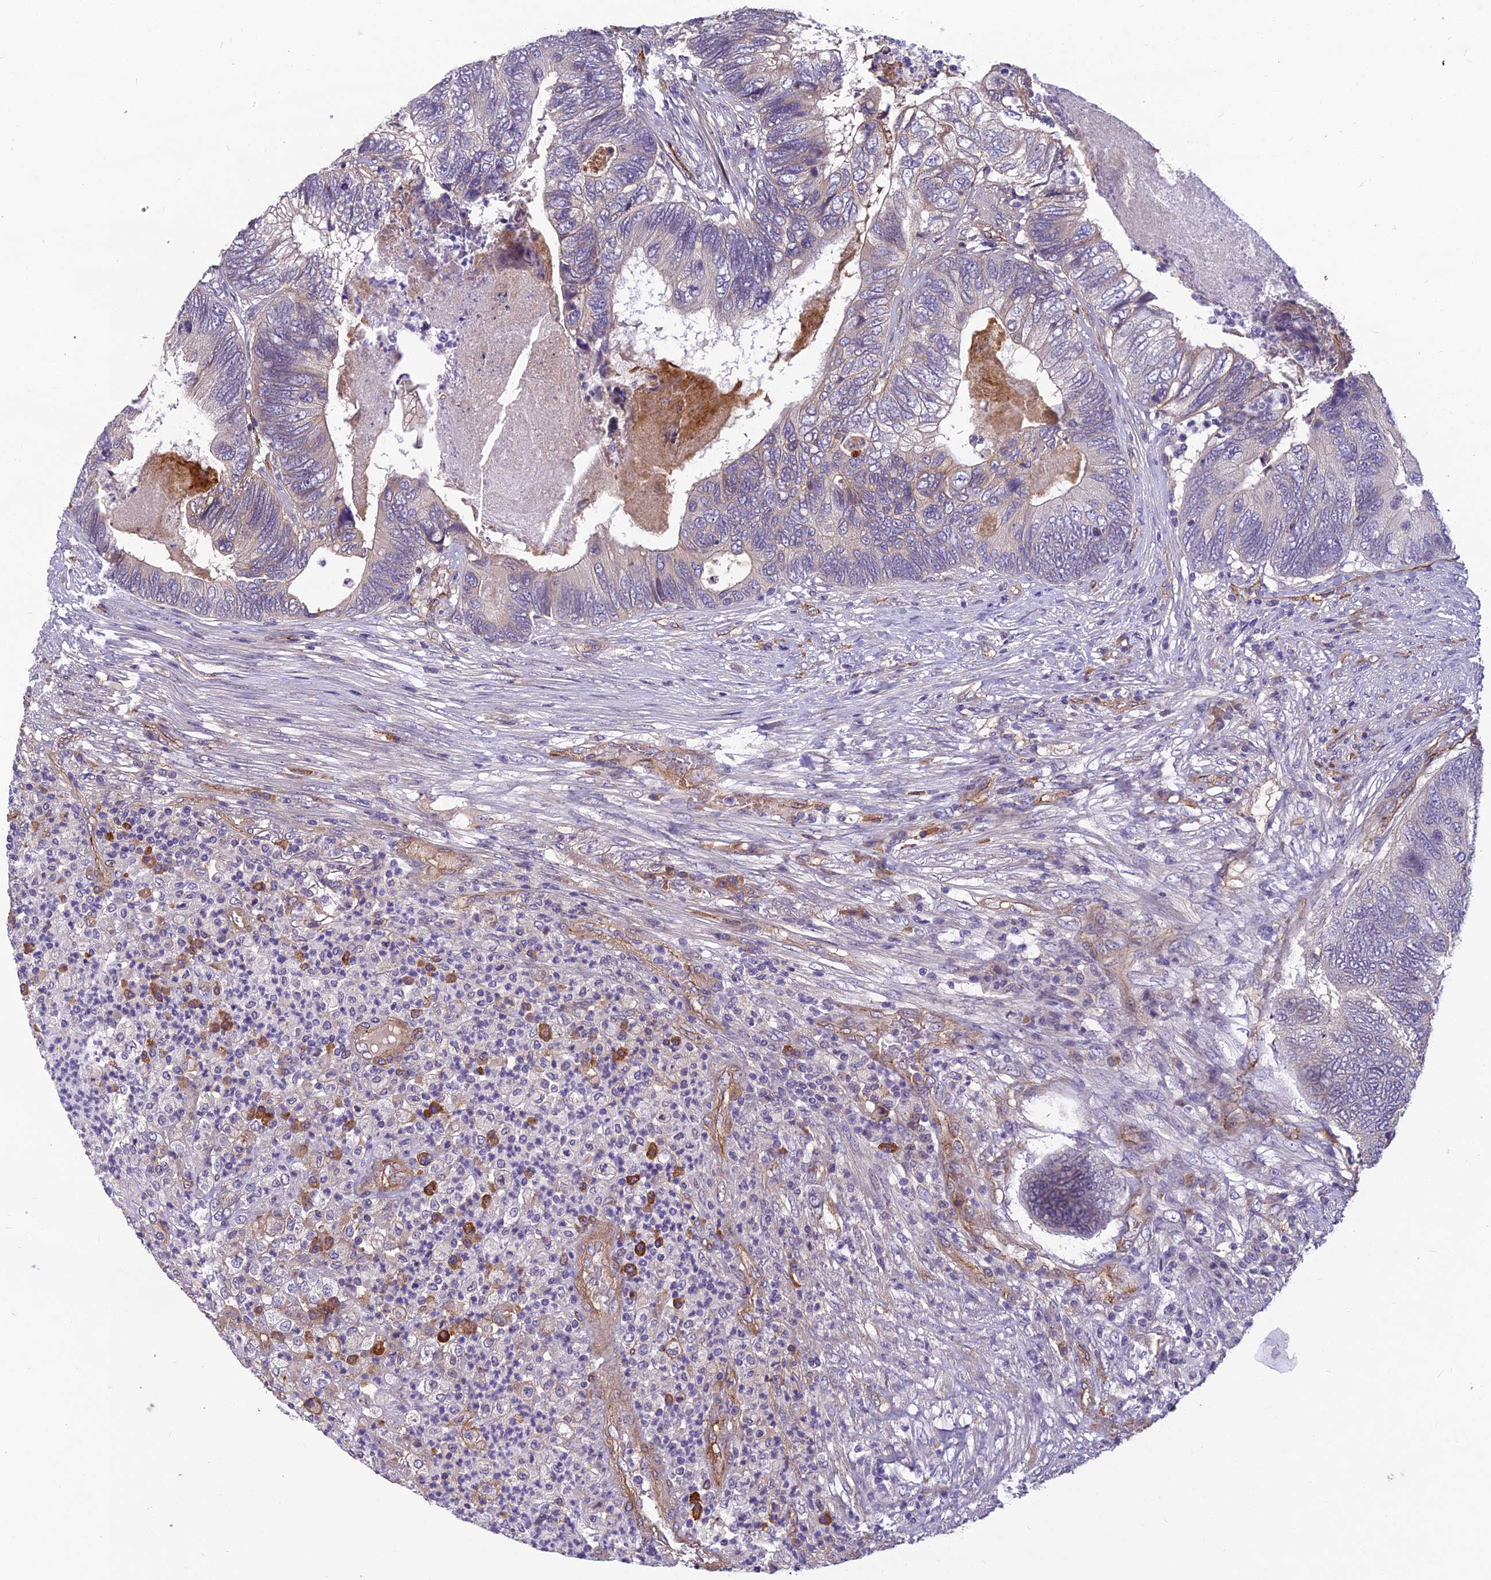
{"staining": {"intensity": "negative", "quantity": "none", "location": "none"}, "tissue": "colorectal cancer", "cell_type": "Tumor cells", "image_type": "cancer", "snomed": [{"axis": "morphology", "description": "Adenocarcinoma, NOS"}, {"axis": "topography", "description": "Colon"}], "caption": "Immunohistochemical staining of human adenocarcinoma (colorectal) reveals no significant staining in tumor cells.", "gene": "TSPAN15", "patient": {"sex": "female", "age": 67}}